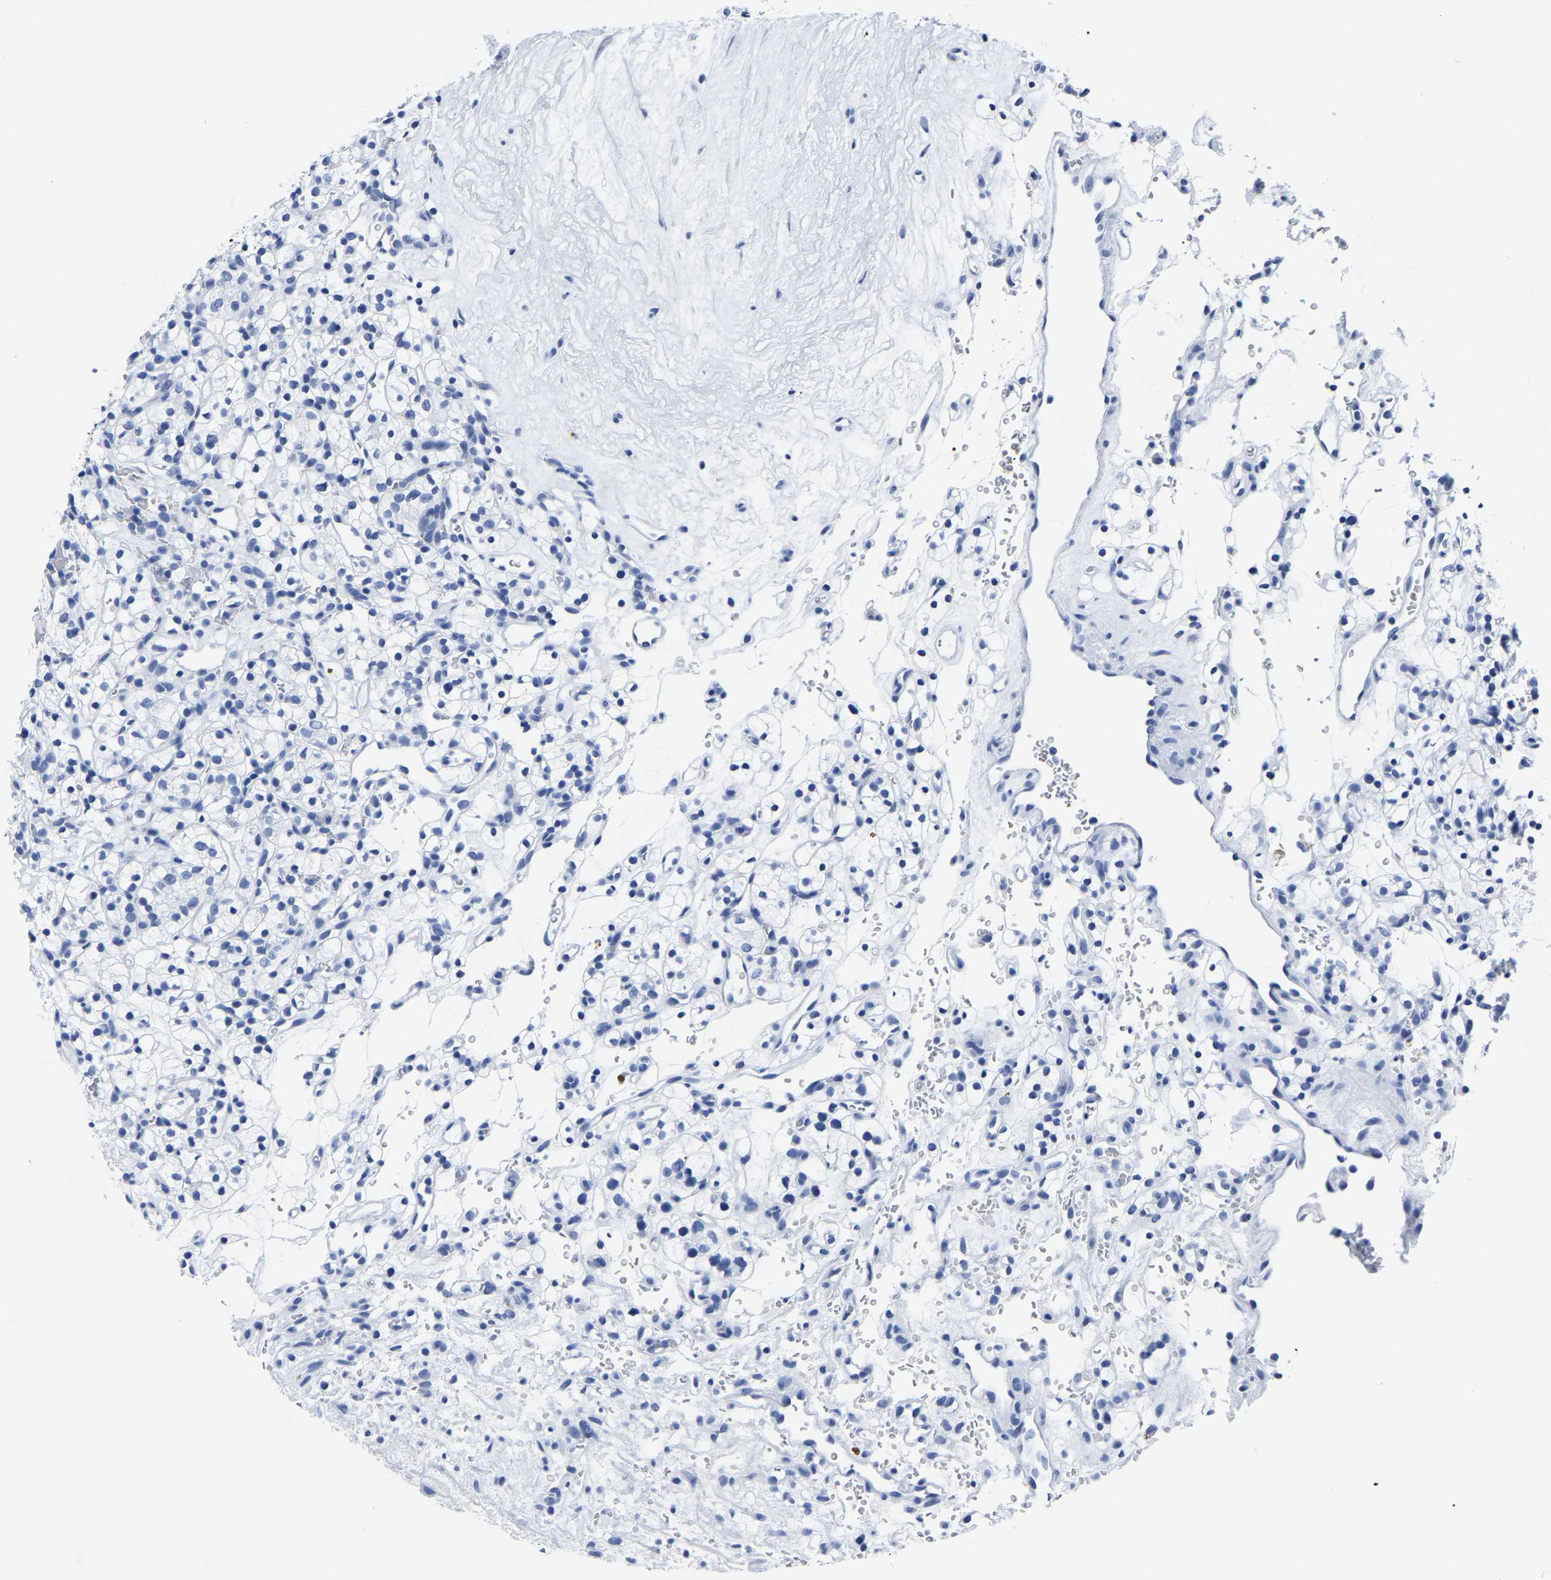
{"staining": {"intensity": "negative", "quantity": "none", "location": "none"}, "tissue": "renal cancer", "cell_type": "Tumor cells", "image_type": "cancer", "snomed": [{"axis": "morphology", "description": "Adenocarcinoma, NOS"}, {"axis": "topography", "description": "Kidney"}], "caption": "Renal adenocarcinoma was stained to show a protein in brown. There is no significant positivity in tumor cells.", "gene": "IMPG2", "patient": {"sex": "female", "age": 57}}